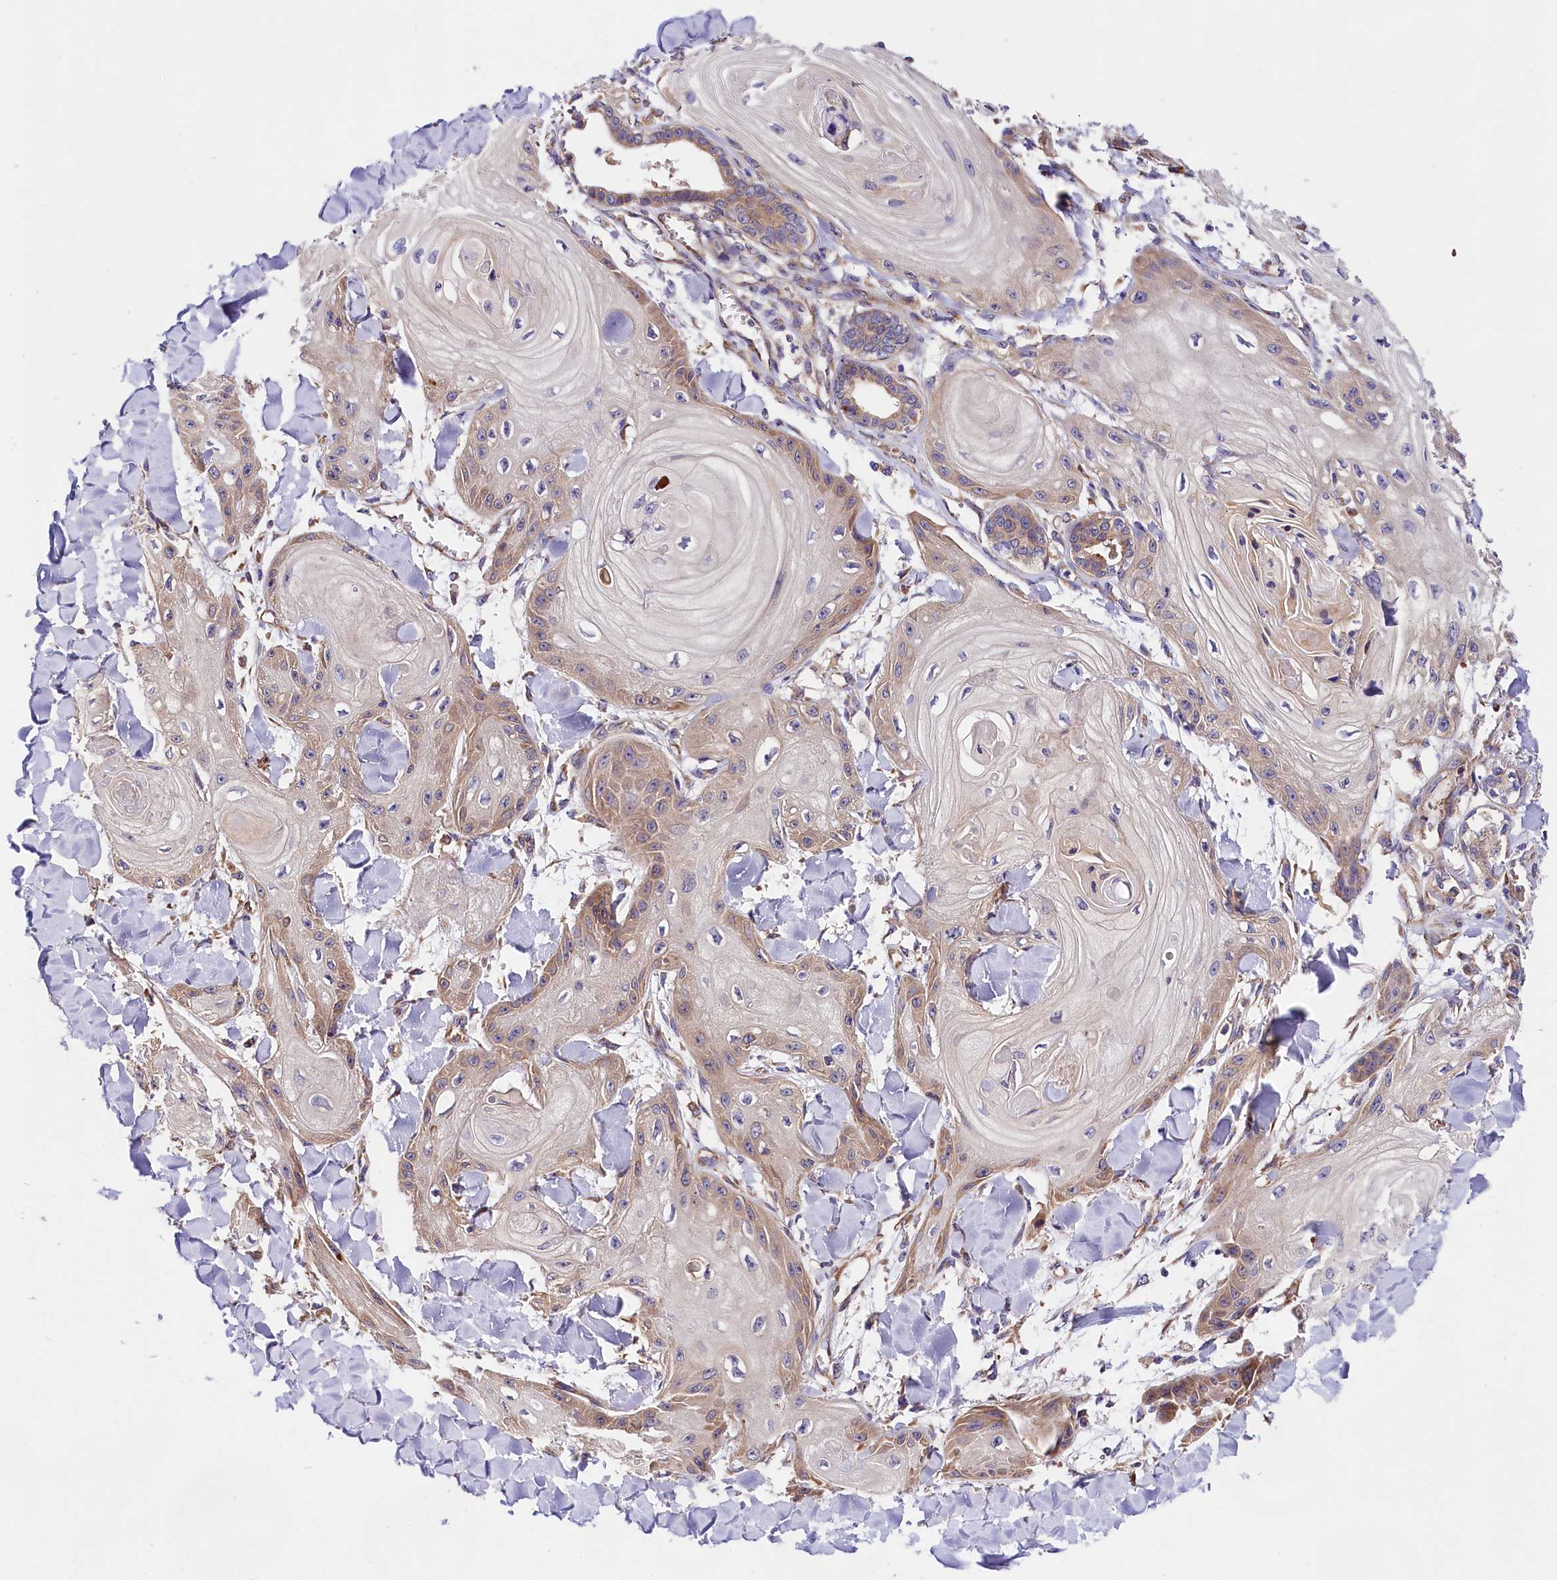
{"staining": {"intensity": "weak", "quantity": "<25%", "location": "cytoplasmic/membranous"}, "tissue": "skin cancer", "cell_type": "Tumor cells", "image_type": "cancer", "snomed": [{"axis": "morphology", "description": "Squamous cell carcinoma, NOS"}, {"axis": "topography", "description": "Skin"}], "caption": "A histopathology image of human squamous cell carcinoma (skin) is negative for staining in tumor cells.", "gene": "SPG11", "patient": {"sex": "male", "age": 74}}